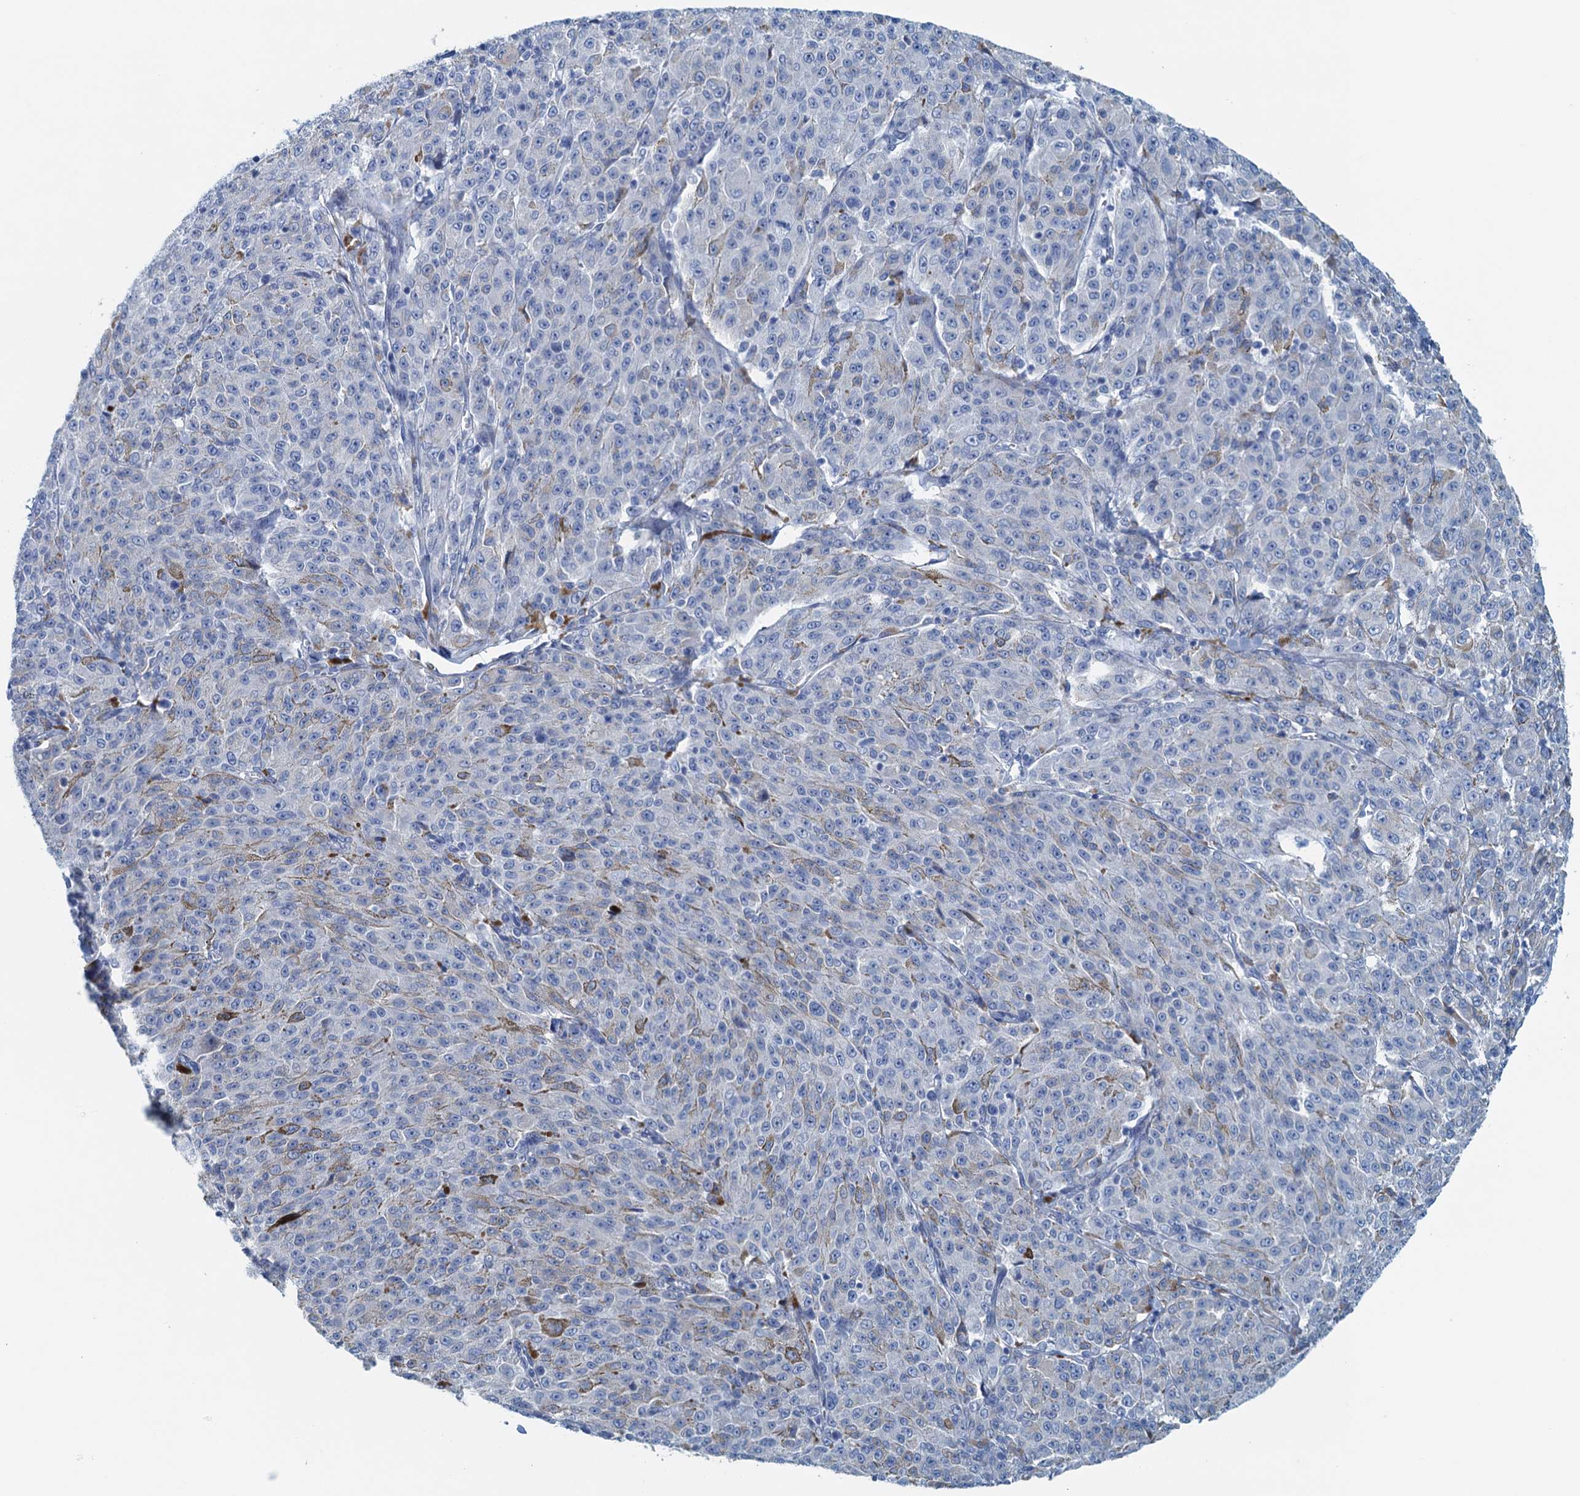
{"staining": {"intensity": "negative", "quantity": "none", "location": "none"}, "tissue": "melanoma", "cell_type": "Tumor cells", "image_type": "cancer", "snomed": [{"axis": "morphology", "description": "Malignant melanoma, NOS"}, {"axis": "topography", "description": "Skin"}], "caption": "Tumor cells are negative for brown protein staining in malignant melanoma.", "gene": "C10orf88", "patient": {"sex": "female", "age": 52}}